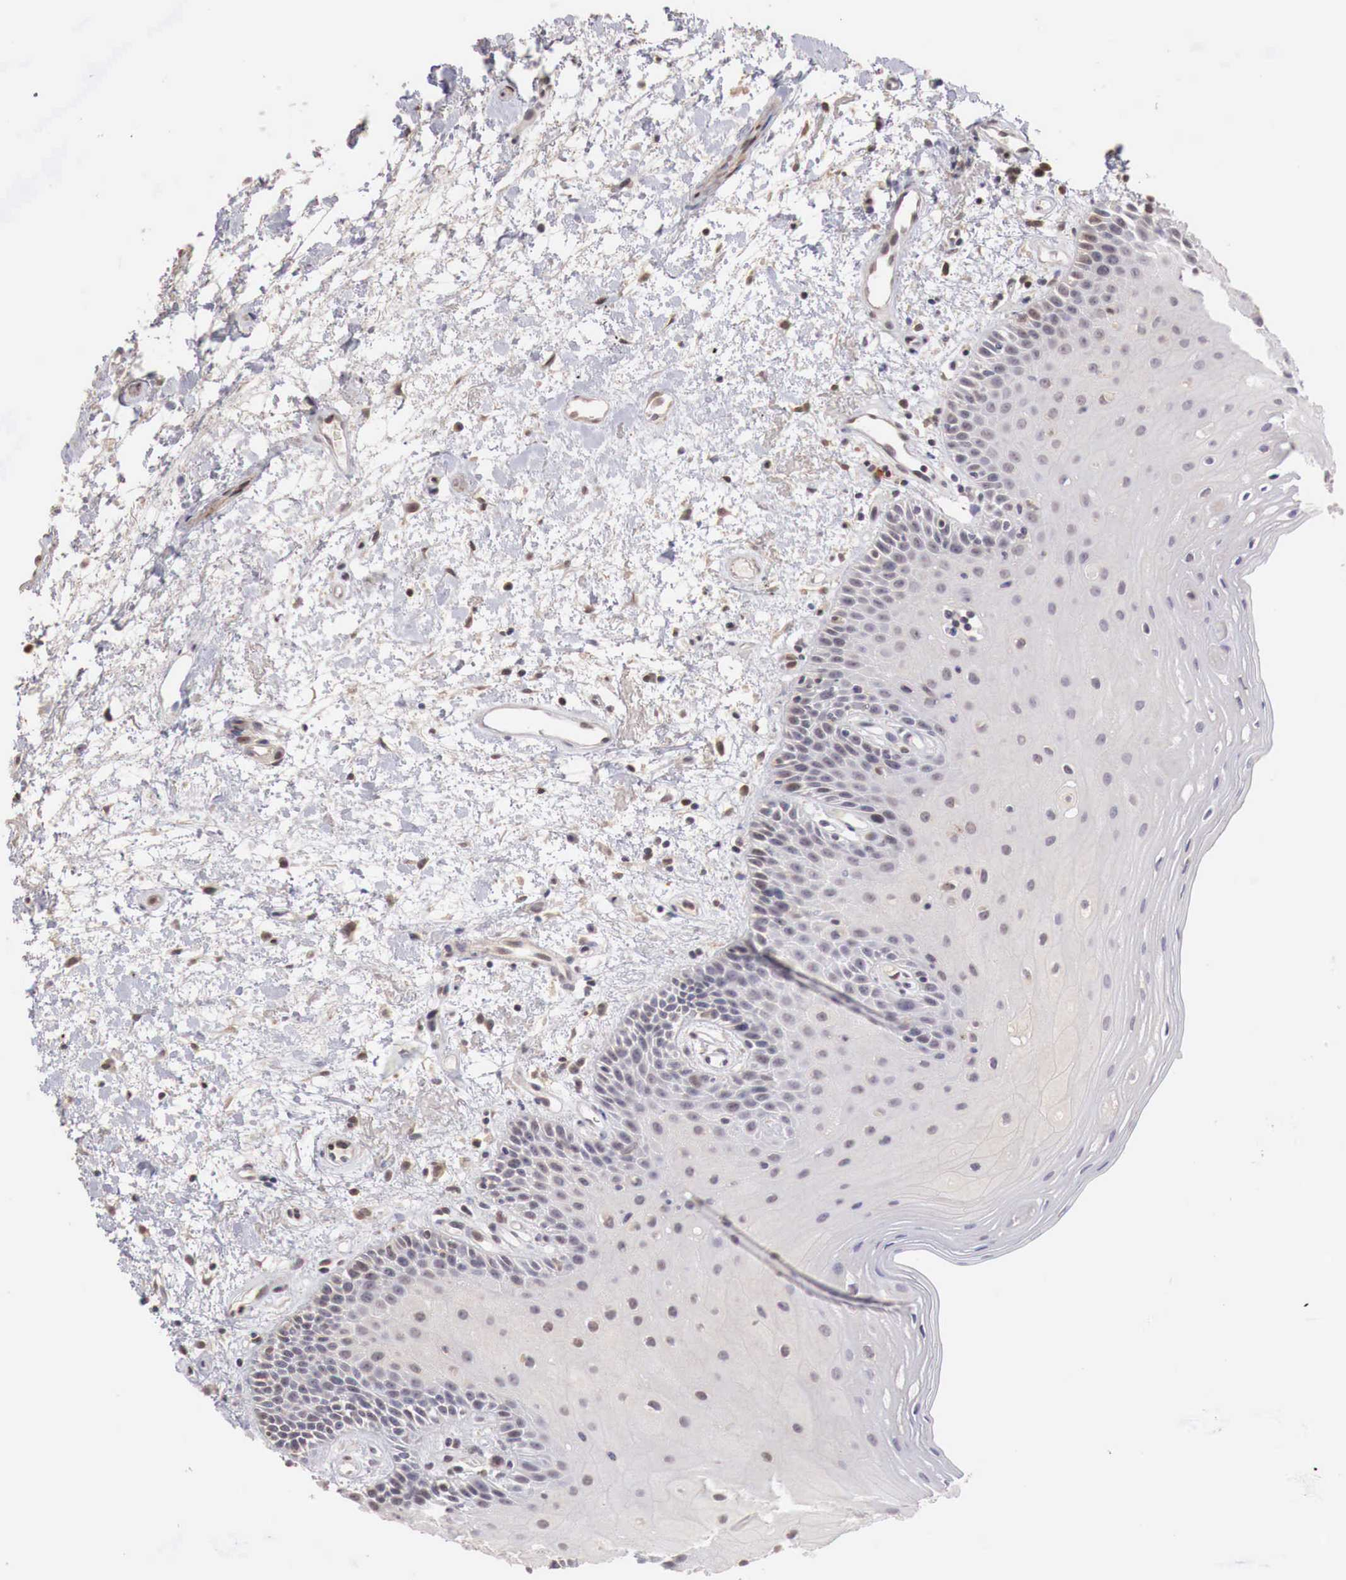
{"staining": {"intensity": "negative", "quantity": "none", "location": "none"}, "tissue": "oral mucosa", "cell_type": "Squamous epithelial cells", "image_type": "normal", "snomed": [{"axis": "morphology", "description": "Normal tissue, NOS"}, {"axis": "topography", "description": "Oral tissue"}], "caption": "Oral mucosa was stained to show a protein in brown. There is no significant expression in squamous epithelial cells. The staining was performed using DAB (3,3'-diaminobenzidine) to visualize the protein expression in brown, while the nuclei were stained in blue with hematoxylin (Magnification: 20x).", "gene": "TBC1D9", "patient": {"sex": "female", "age": 79}}